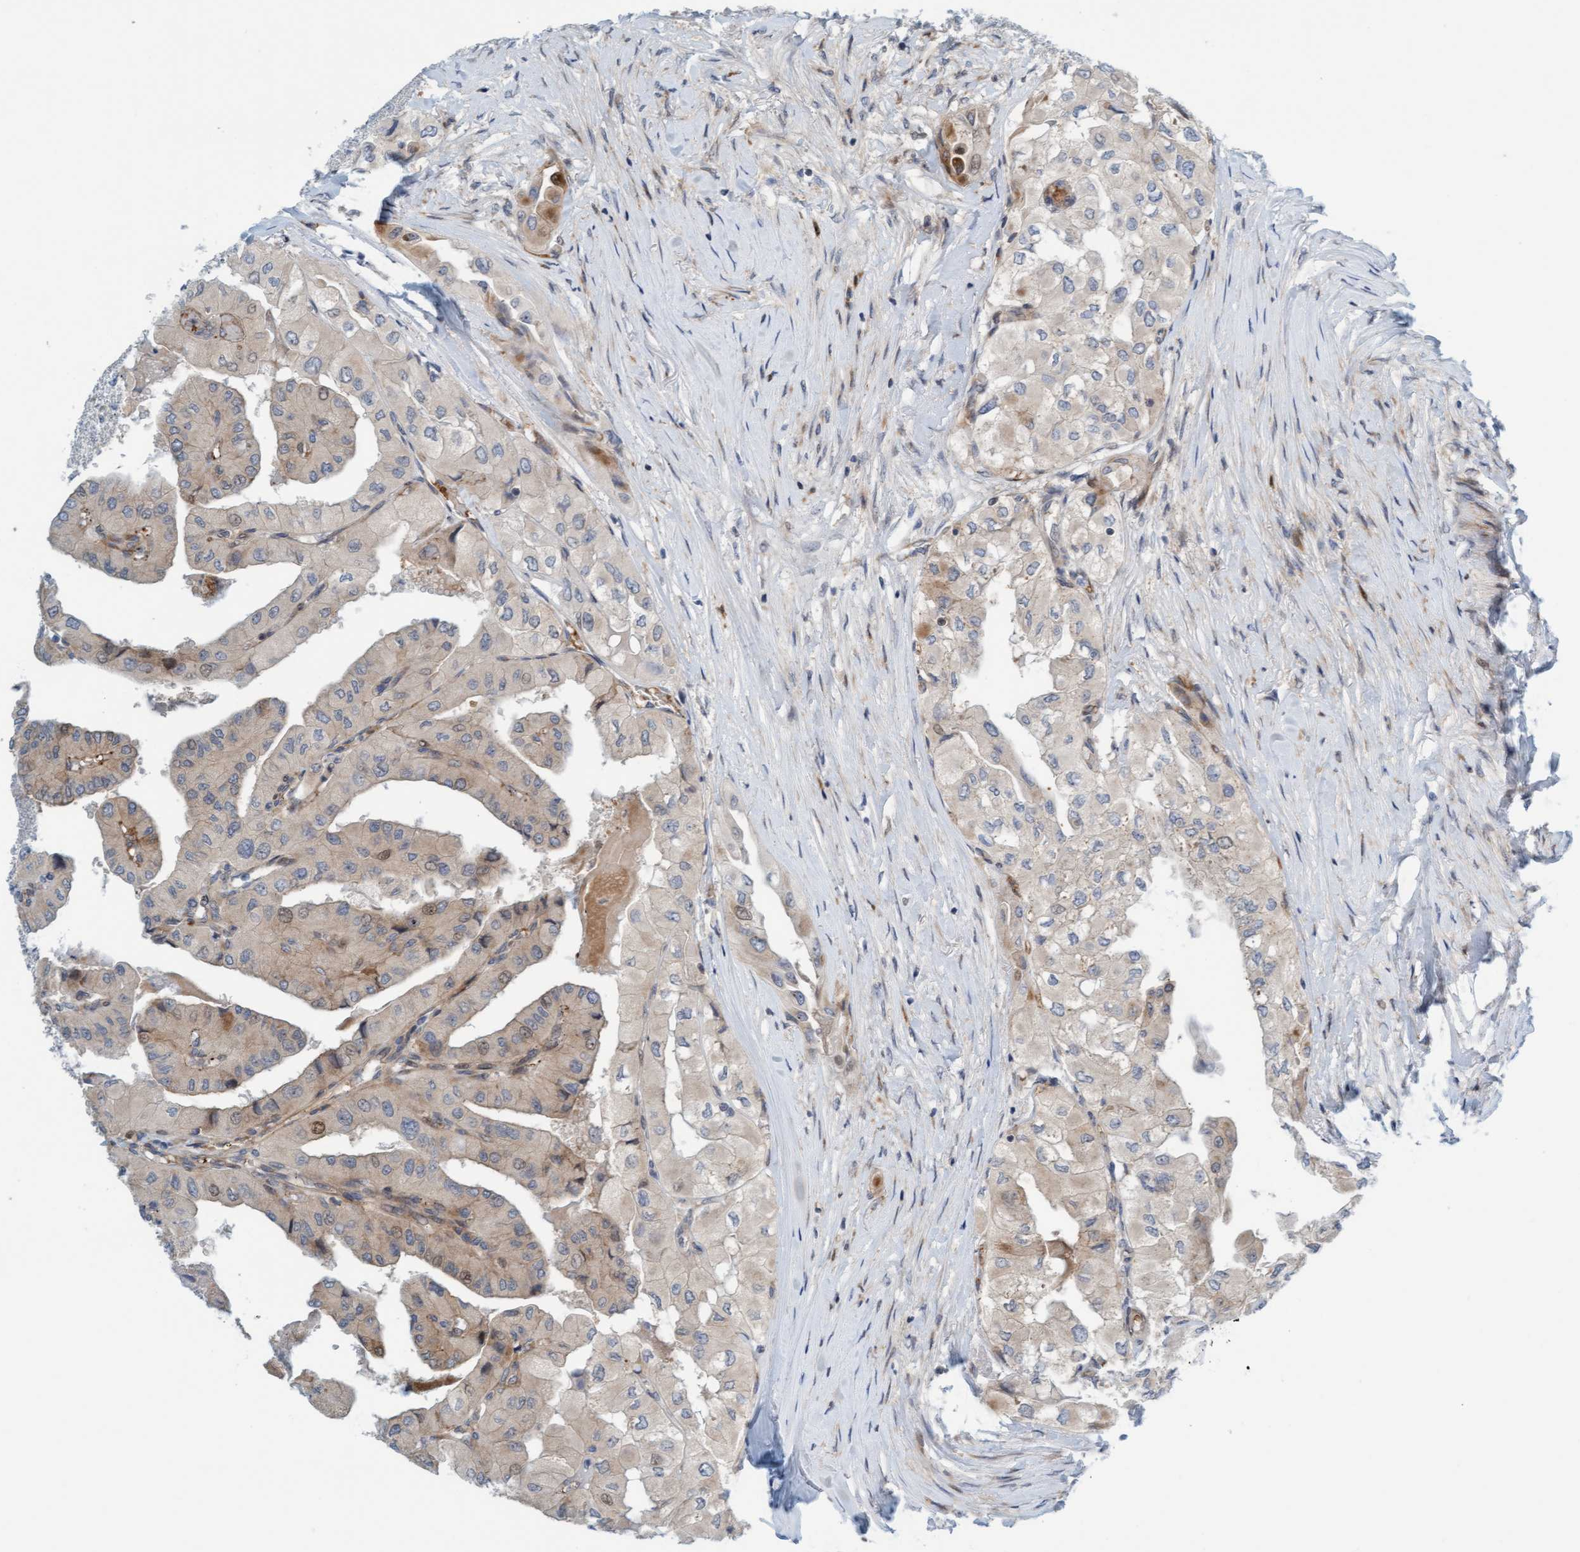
{"staining": {"intensity": "weak", "quantity": "<25%", "location": "cytoplasmic/membranous"}, "tissue": "thyroid cancer", "cell_type": "Tumor cells", "image_type": "cancer", "snomed": [{"axis": "morphology", "description": "Papillary adenocarcinoma, NOS"}, {"axis": "topography", "description": "Thyroid gland"}], "caption": "Immunohistochemical staining of human thyroid cancer reveals no significant expression in tumor cells.", "gene": "EIF4EBP1", "patient": {"sex": "female", "age": 59}}